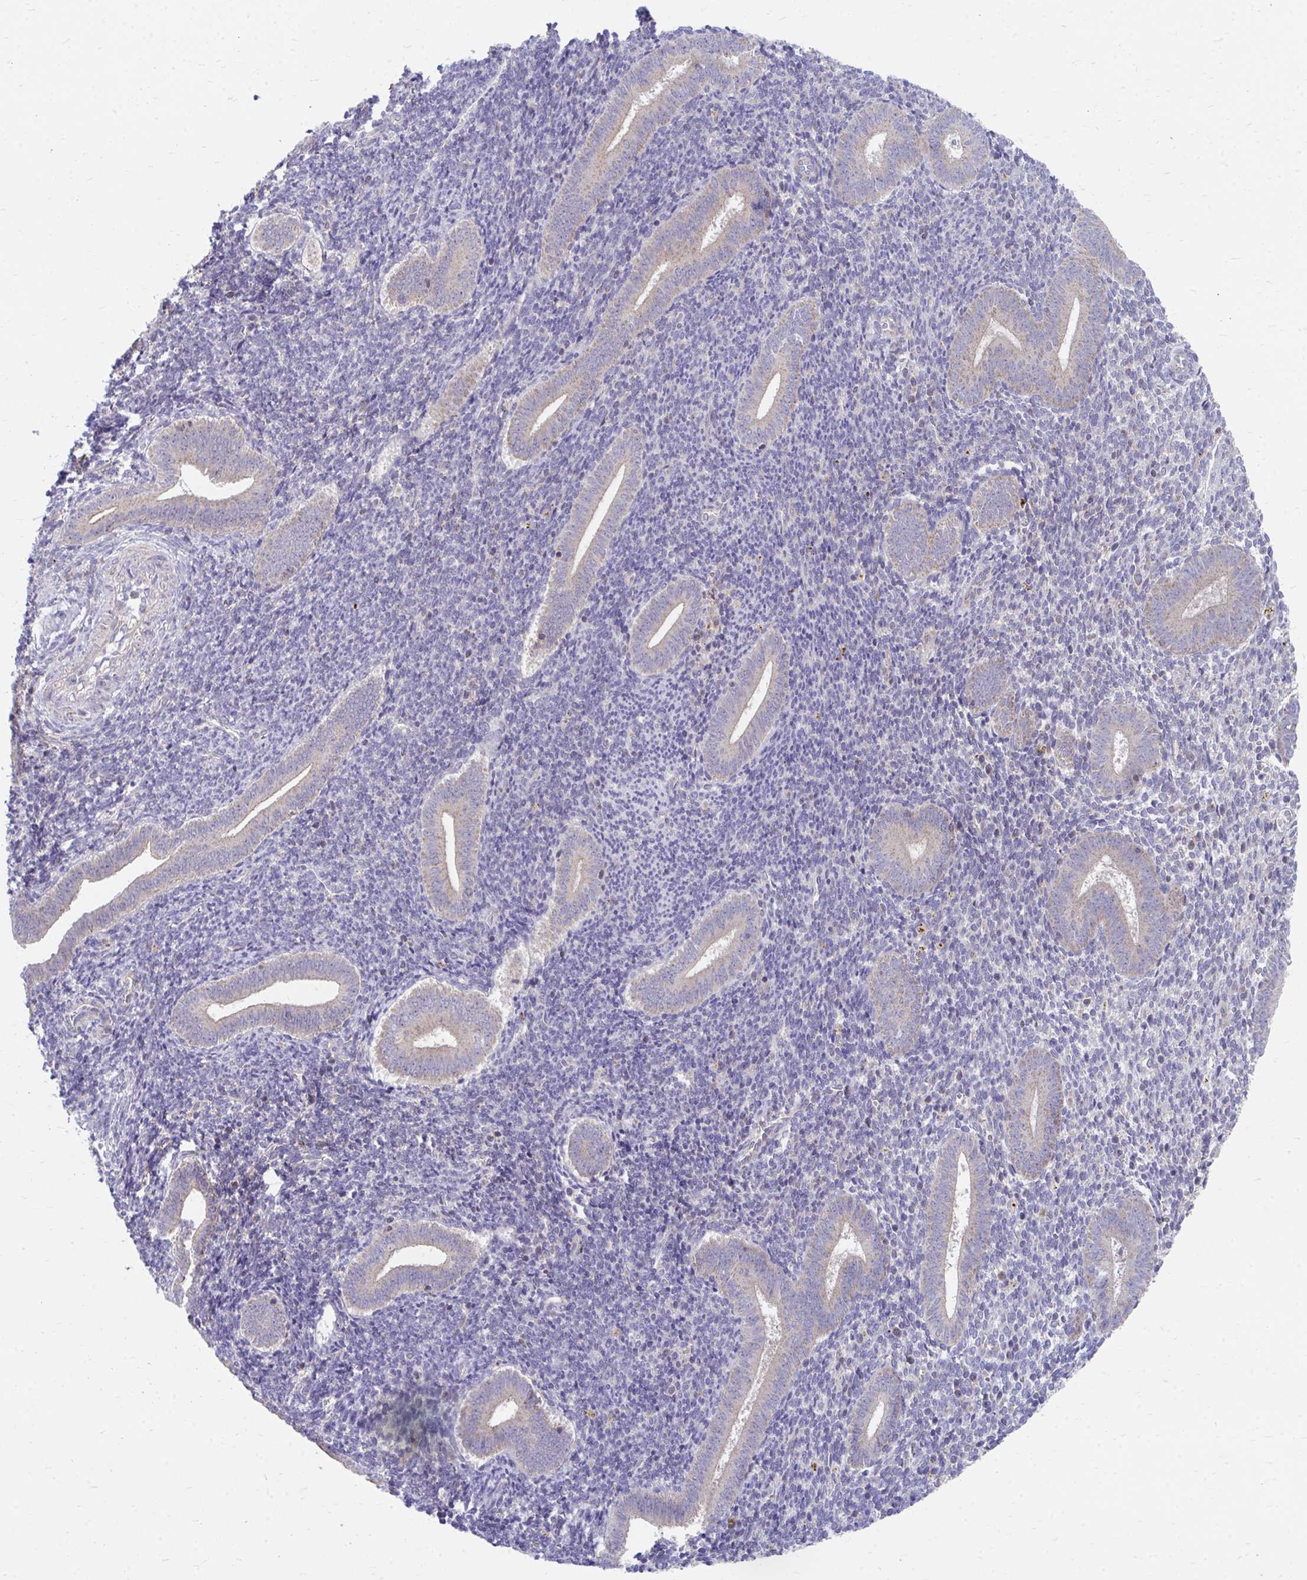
{"staining": {"intensity": "negative", "quantity": "none", "location": "none"}, "tissue": "endometrium", "cell_type": "Cells in endometrial stroma", "image_type": "normal", "snomed": [{"axis": "morphology", "description": "Normal tissue, NOS"}, {"axis": "topography", "description": "Endometrium"}], "caption": "Immunohistochemical staining of benign human endometrium exhibits no significant positivity in cells in endometrial stroma.", "gene": "FHIP1B", "patient": {"sex": "female", "age": 25}}